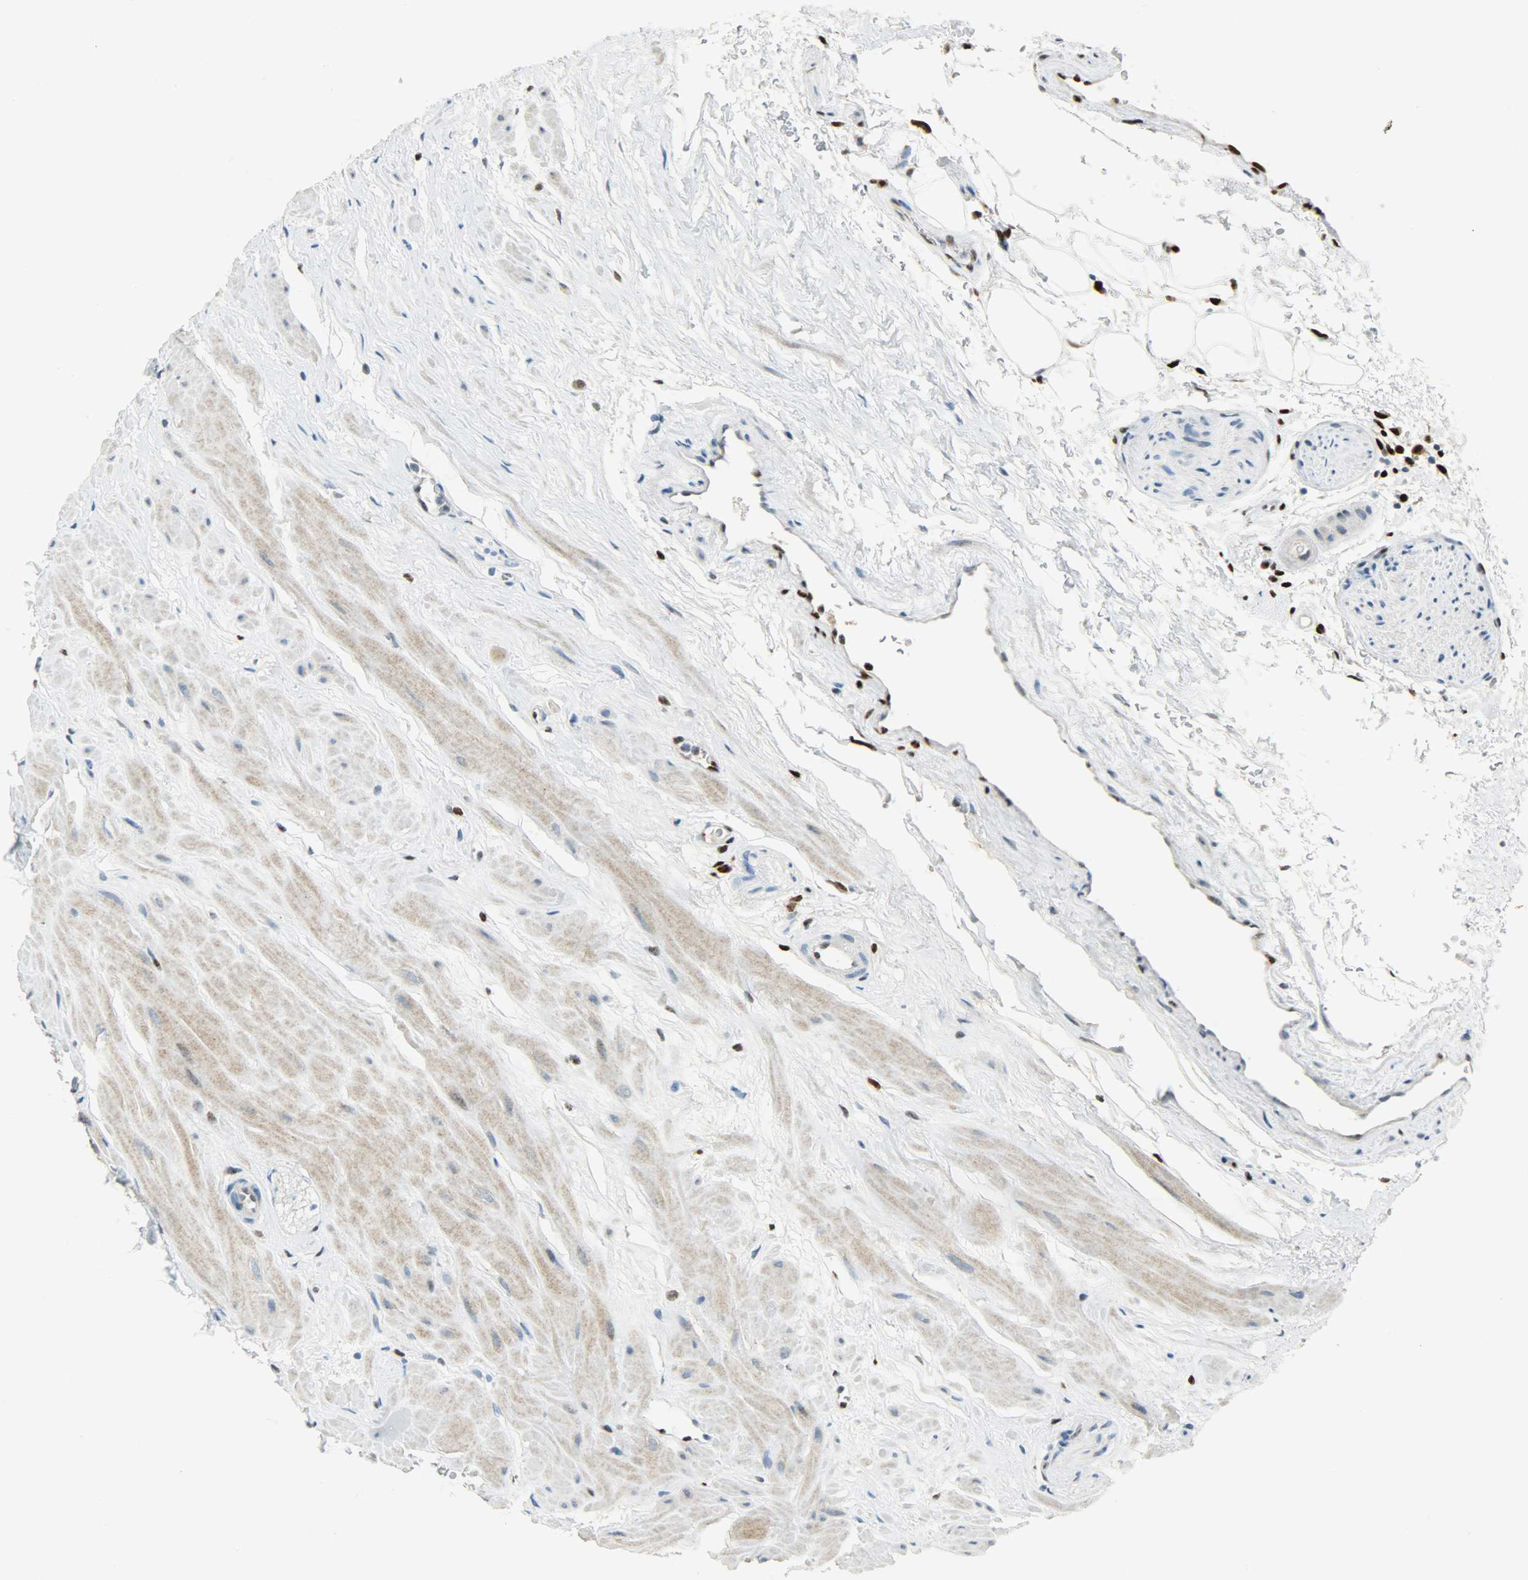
{"staining": {"intensity": "negative", "quantity": "none", "location": "none"}, "tissue": "prostate", "cell_type": "Glandular cells", "image_type": "normal", "snomed": [{"axis": "morphology", "description": "Normal tissue, NOS"}, {"axis": "topography", "description": "Prostate"}], "caption": "Glandular cells show no significant protein staining in benign prostate. (Brightfield microscopy of DAB (3,3'-diaminobenzidine) immunohistochemistry (IHC) at high magnification).", "gene": "JUNB", "patient": {"sex": "male", "age": 60}}